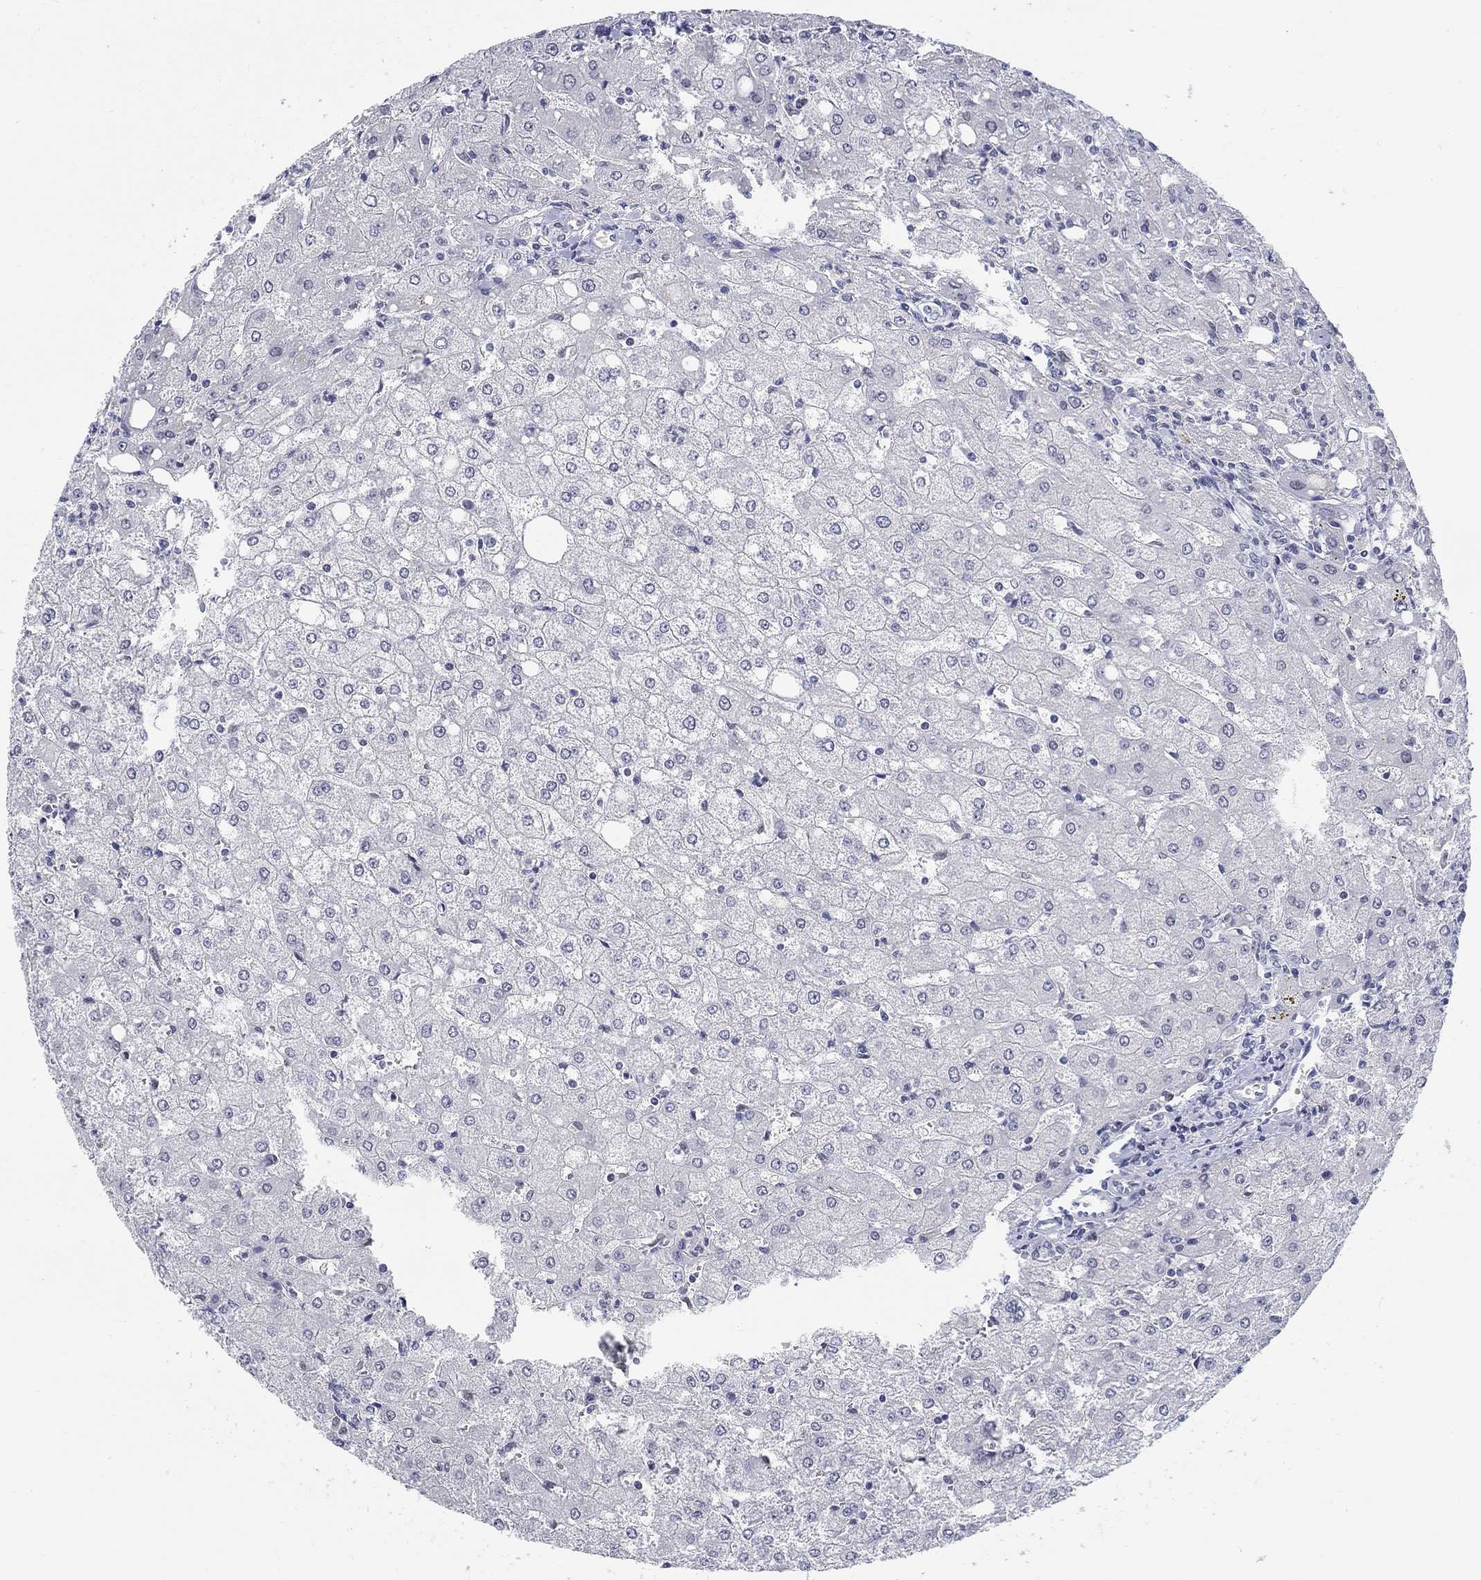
{"staining": {"intensity": "negative", "quantity": "none", "location": "none"}, "tissue": "liver", "cell_type": "Cholangiocytes", "image_type": "normal", "snomed": [{"axis": "morphology", "description": "Normal tissue, NOS"}, {"axis": "topography", "description": "Liver"}], "caption": "Immunohistochemistry of normal human liver shows no staining in cholangiocytes. (Stains: DAB (3,3'-diaminobenzidine) immunohistochemistry (IHC) with hematoxylin counter stain, Microscopy: brightfield microscopy at high magnification).", "gene": "ANKS1B", "patient": {"sex": "female", "age": 53}}